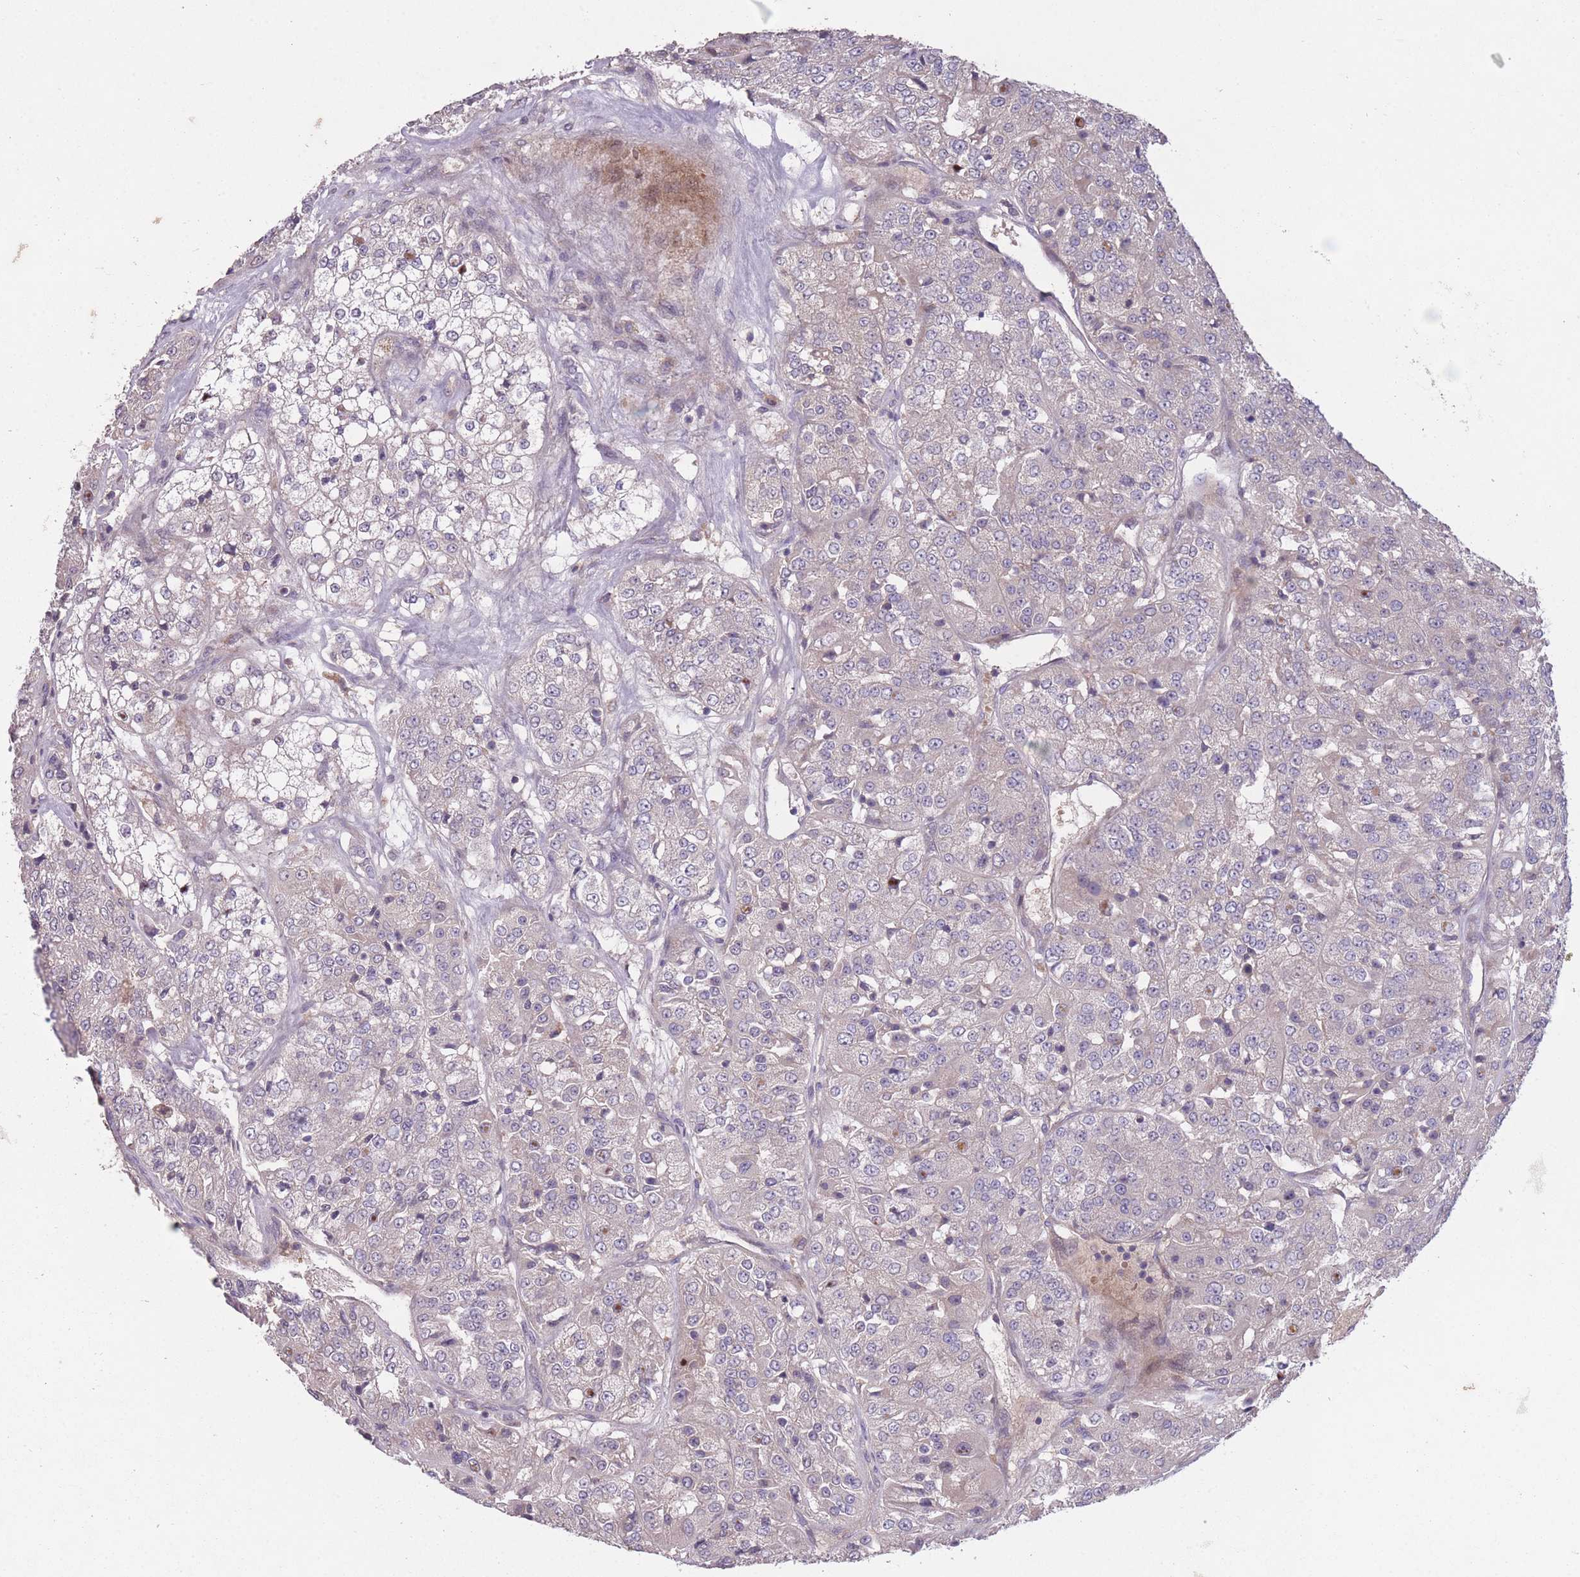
{"staining": {"intensity": "negative", "quantity": "none", "location": "none"}, "tissue": "renal cancer", "cell_type": "Tumor cells", "image_type": "cancer", "snomed": [{"axis": "morphology", "description": "Adenocarcinoma, NOS"}, {"axis": "topography", "description": "Kidney"}], "caption": "Tumor cells show no significant expression in renal adenocarcinoma.", "gene": "OR2V2", "patient": {"sex": "female", "age": 63}}